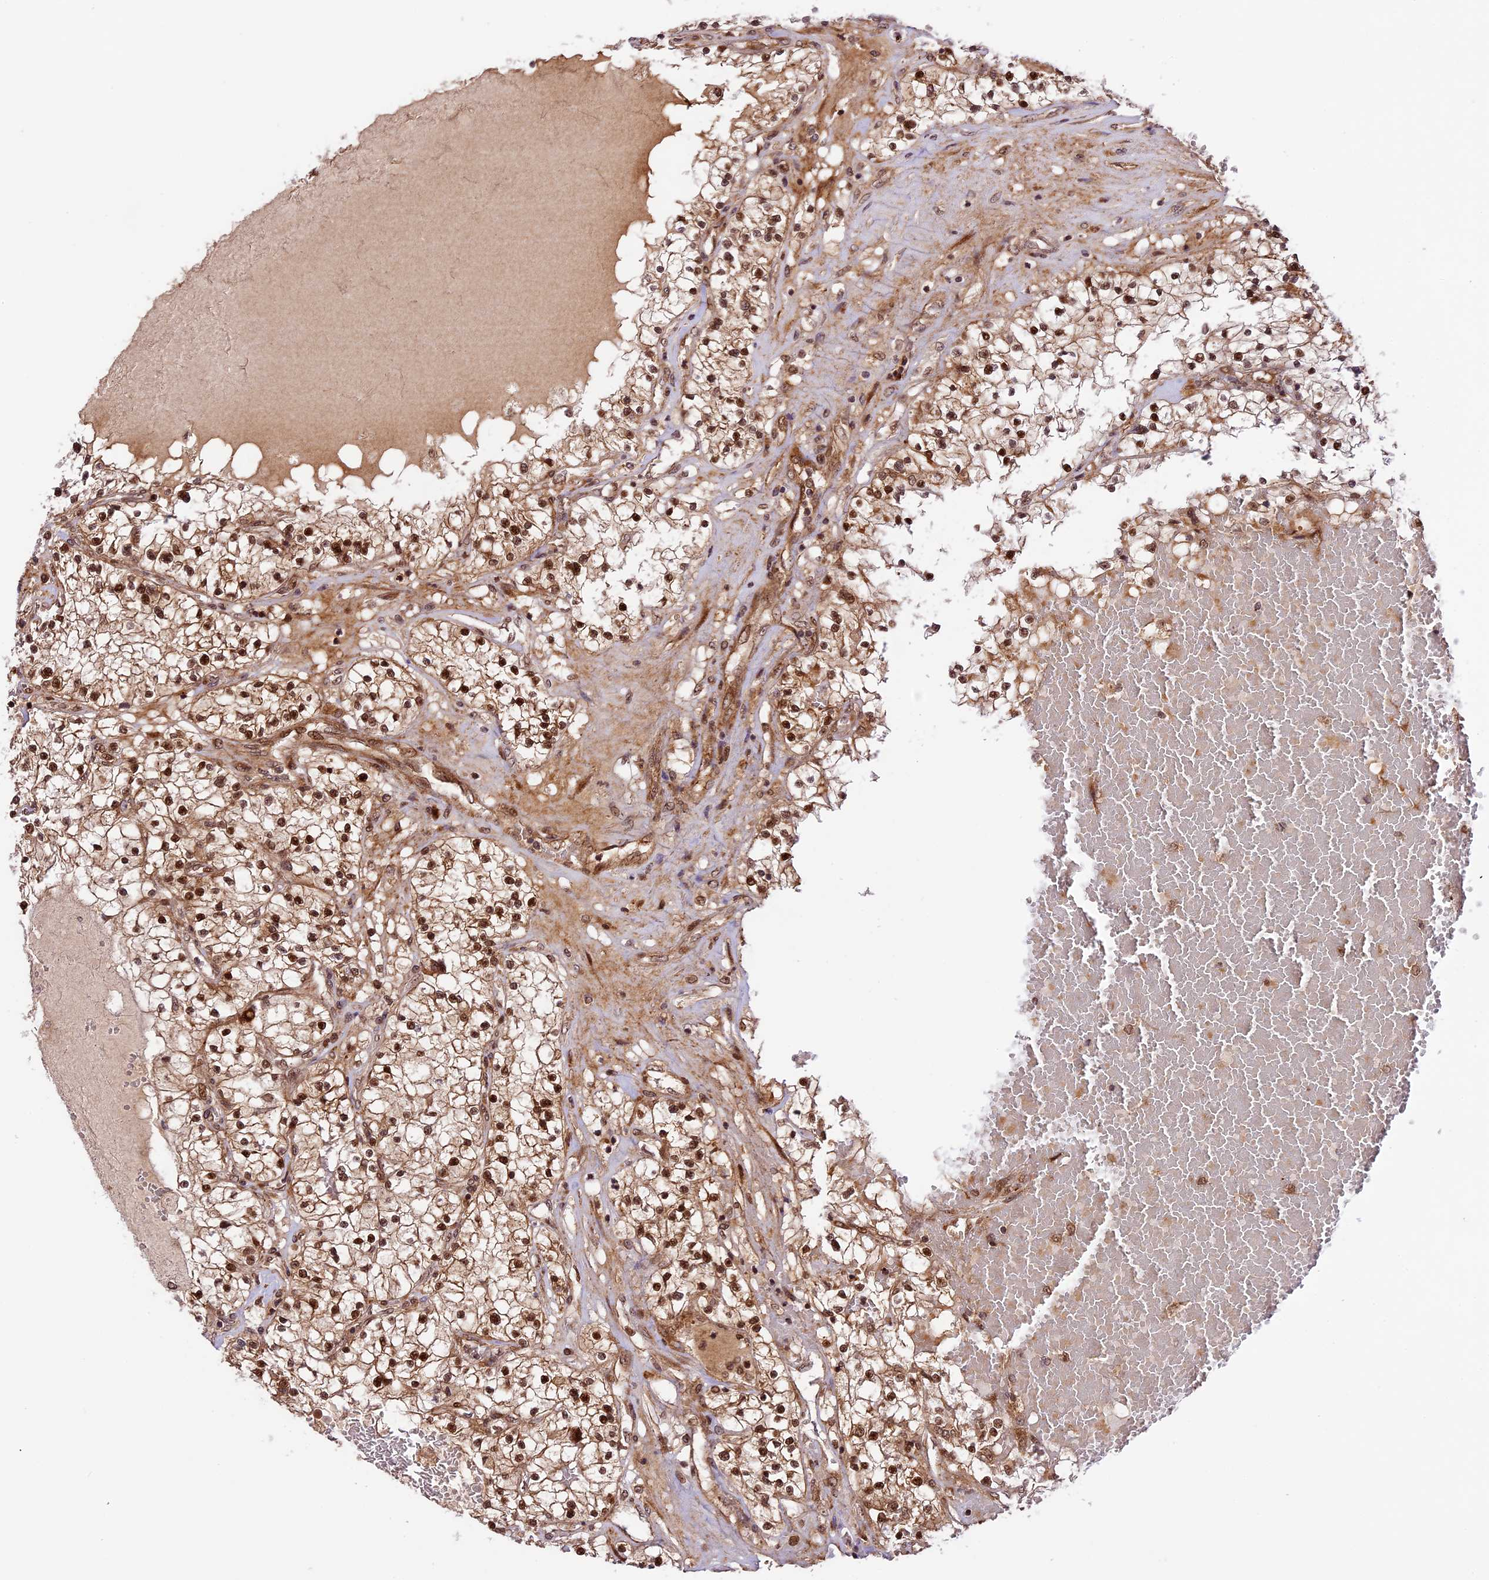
{"staining": {"intensity": "moderate", "quantity": "25%-75%", "location": "cytoplasmic/membranous,nuclear"}, "tissue": "renal cancer", "cell_type": "Tumor cells", "image_type": "cancer", "snomed": [{"axis": "morphology", "description": "Normal tissue, NOS"}, {"axis": "morphology", "description": "Adenocarcinoma, NOS"}, {"axis": "topography", "description": "Kidney"}], "caption": "IHC micrograph of neoplastic tissue: human adenocarcinoma (renal) stained using immunohistochemistry shows medium levels of moderate protein expression localized specifically in the cytoplasmic/membranous and nuclear of tumor cells, appearing as a cytoplasmic/membranous and nuclear brown color.", "gene": "DHX38", "patient": {"sex": "male", "age": 68}}